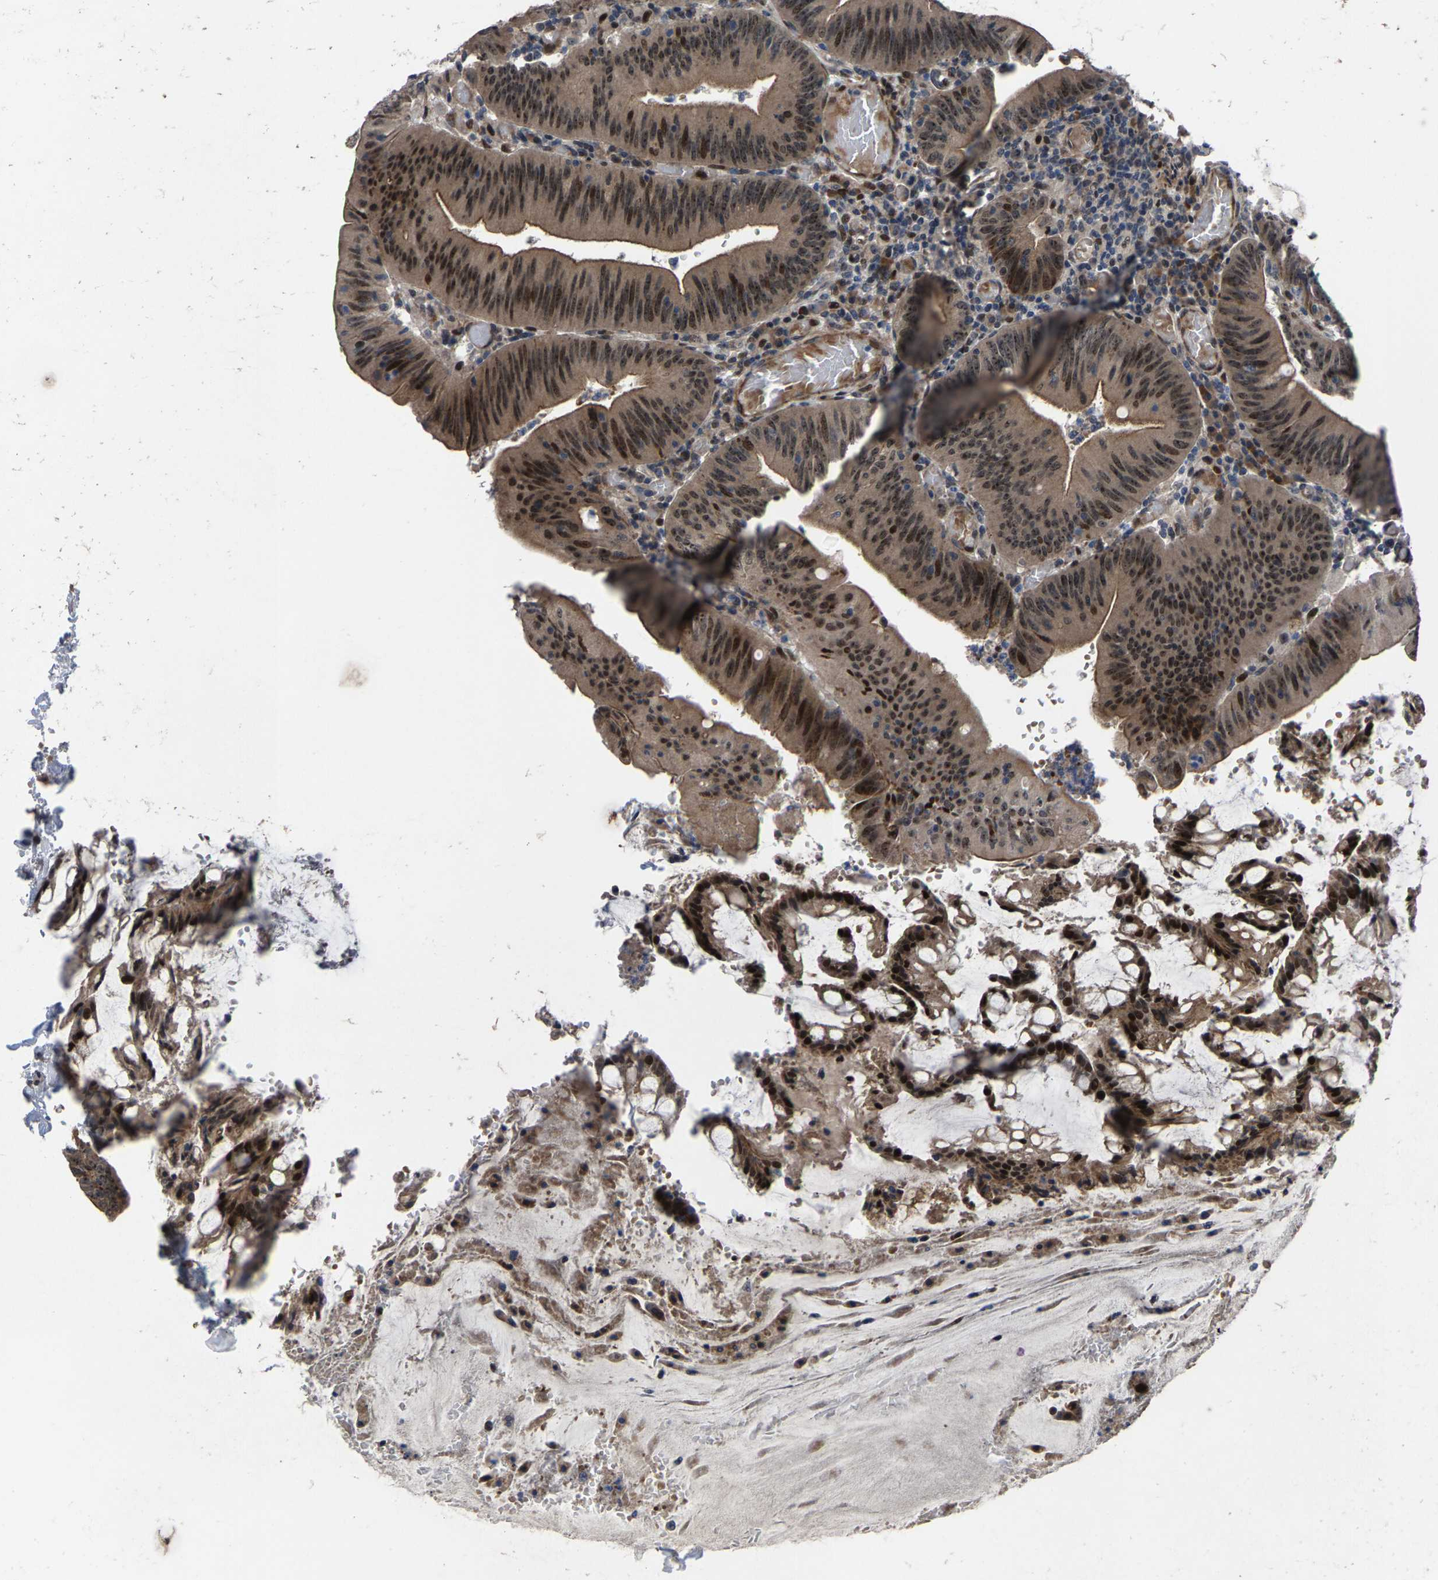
{"staining": {"intensity": "moderate", "quantity": ">75%", "location": "cytoplasmic/membranous,nuclear"}, "tissue": "colorectal cancer", "cell_type": "Tumor cells", "image_type": "cancer", "snomed": [{"axis": "morphology", "description": "Normal tissue, NOS"}, {"axis": "morphology", "description": "Adenocarcinoma, NOS"}, {"axis": "topography", "description": "Rectum"}], "caption": "Colorectal cancer tissue exhibits moderate cytoplasmic/membranous and nuclear staining in about >75% of tumor cells", "gene": "HAUS6", "patient": {"sex": "female", "age": 66}}